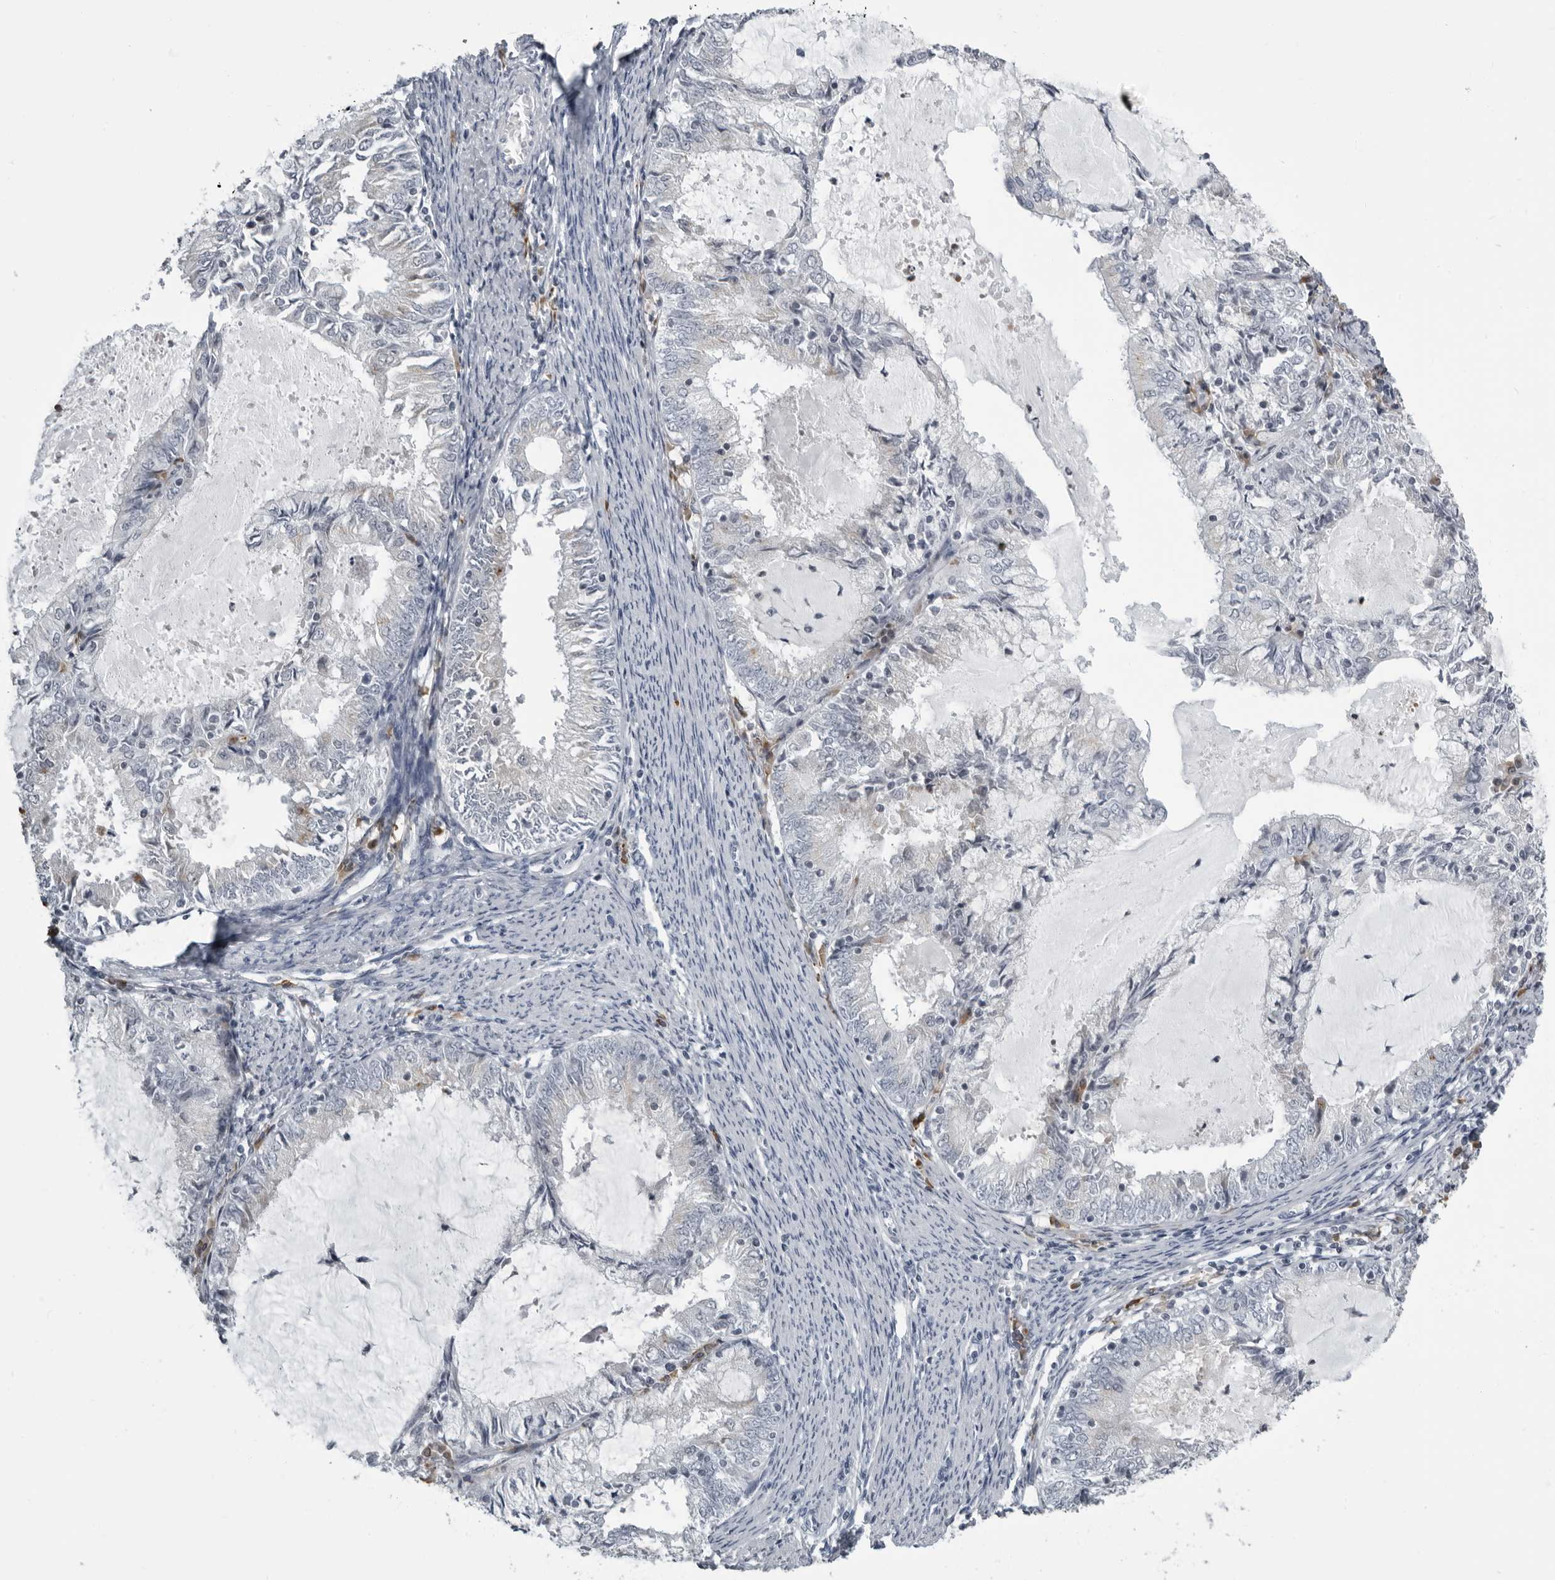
{"staining": {"intensity": "negative", "quantity": "none", "location": "none"}, "tissue": "endometrial cancer", "cell_type": "Tumor cells", "image_type": "cancer", "snomed": [{"axis": "morphology", "description": "Adenocarcinoma, NOS"}, {"axis": "topography", "description": "Endometrium"}], "caption": "IHC of adenocarcinoma (endometrial) demonstrates no expression in tumor cells.", "gene": "RTCA", "patient": {"sex": "female", "age": 57}}